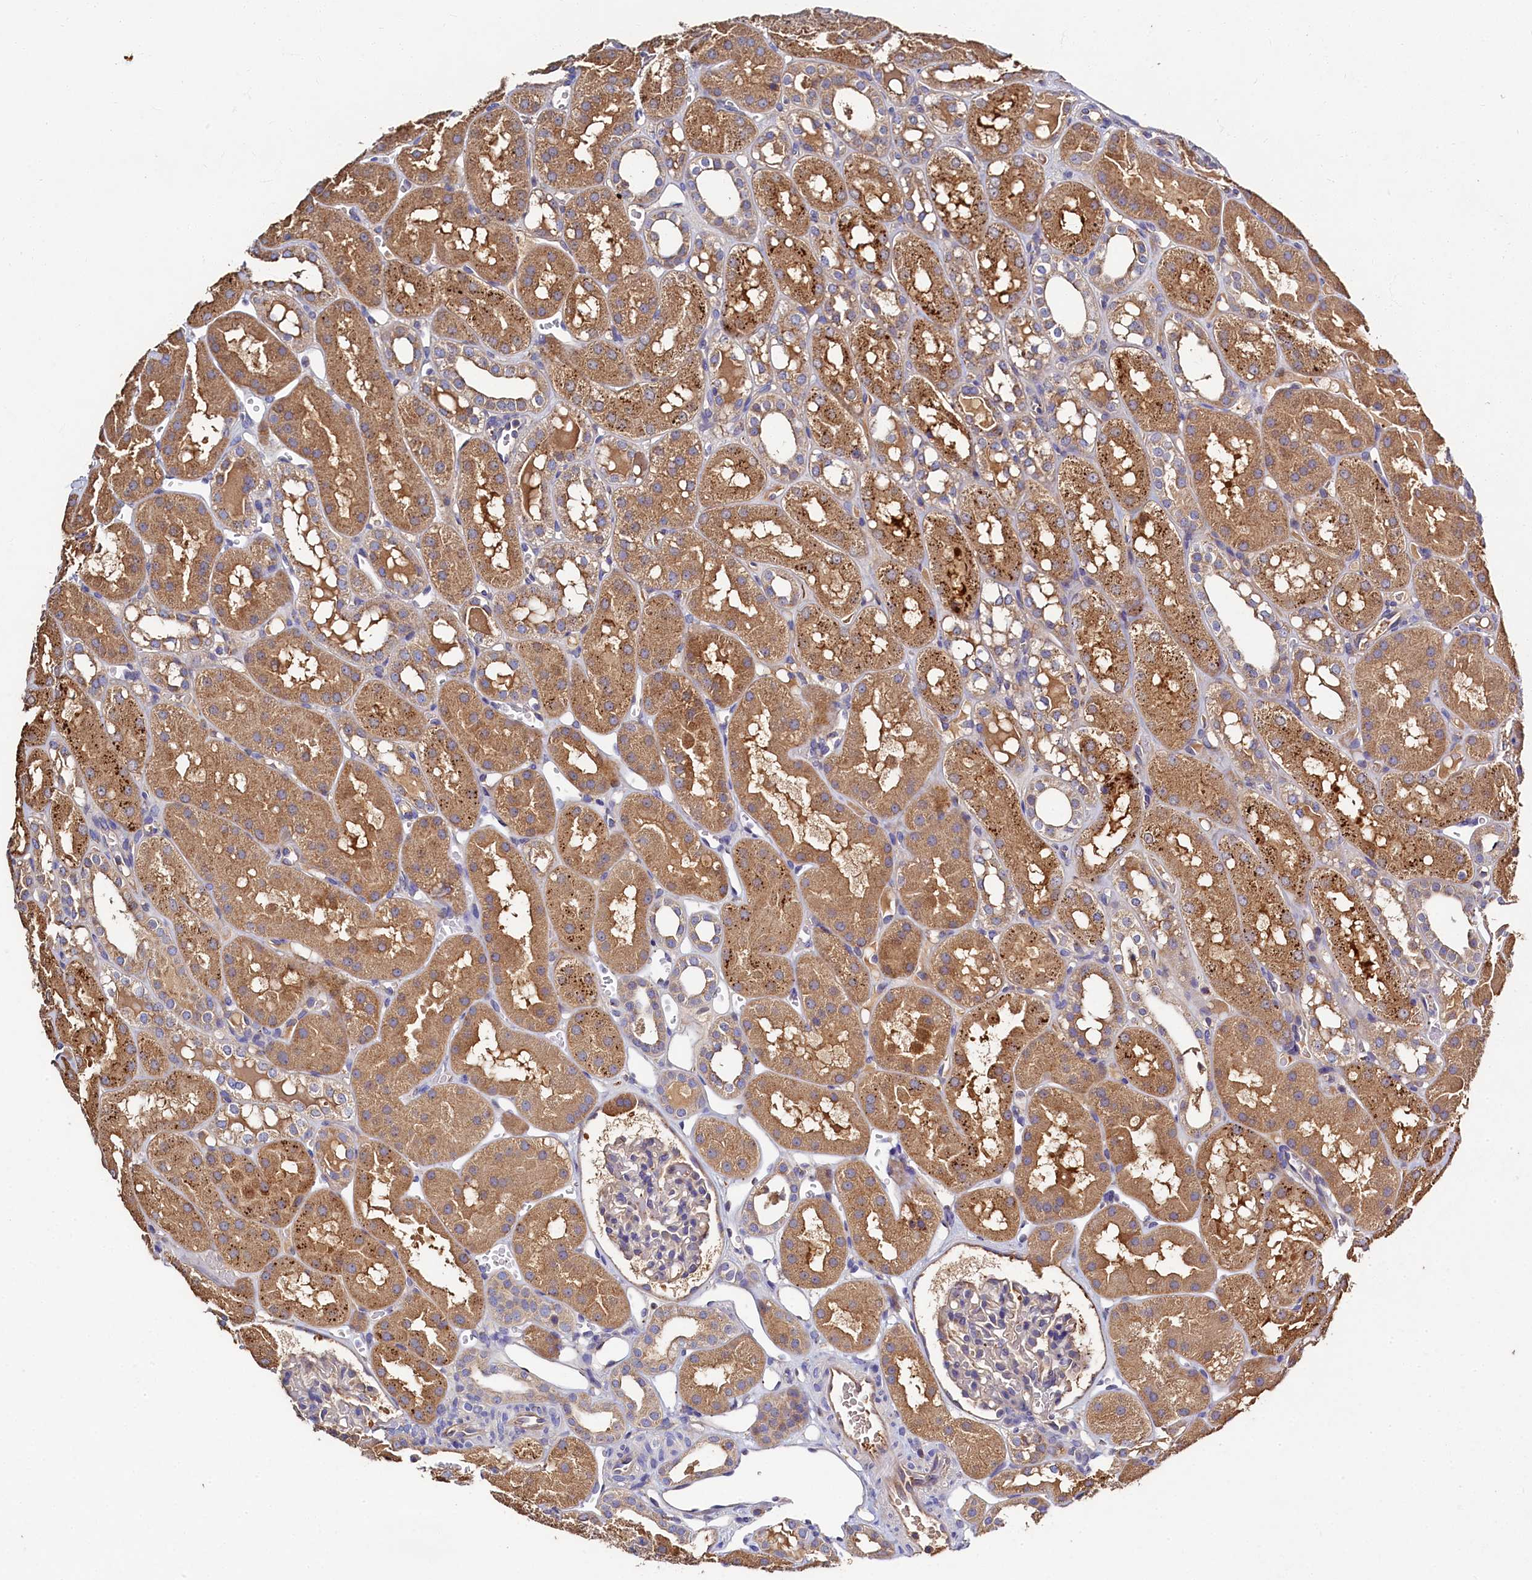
{"staining": {"intensity": "weak", "quantity": "<25%", "location": "cytoplasmic/membranous"}, "tissue": "kidney", "cell_type": "Cells in glomeruli", "image_type": "normal", "snomed": [{"axis": "morphology", "description": "Normal tissue, NOS"}, {"axis": "topography", "description": "Kidney"}], "caption": "High magnification brightfield microscopy of unremarkable kidney stained with DAB (brown) and counterstained with hematoxylin (blue): cells in glomeruli show no significant staining. (DAB (3,3'-diaminobenzidine) immunohistochemistry (IHC) with hematoxylin counter stain).", "gene": "TK2", "patient": {"sex": "male", "age": 16}}